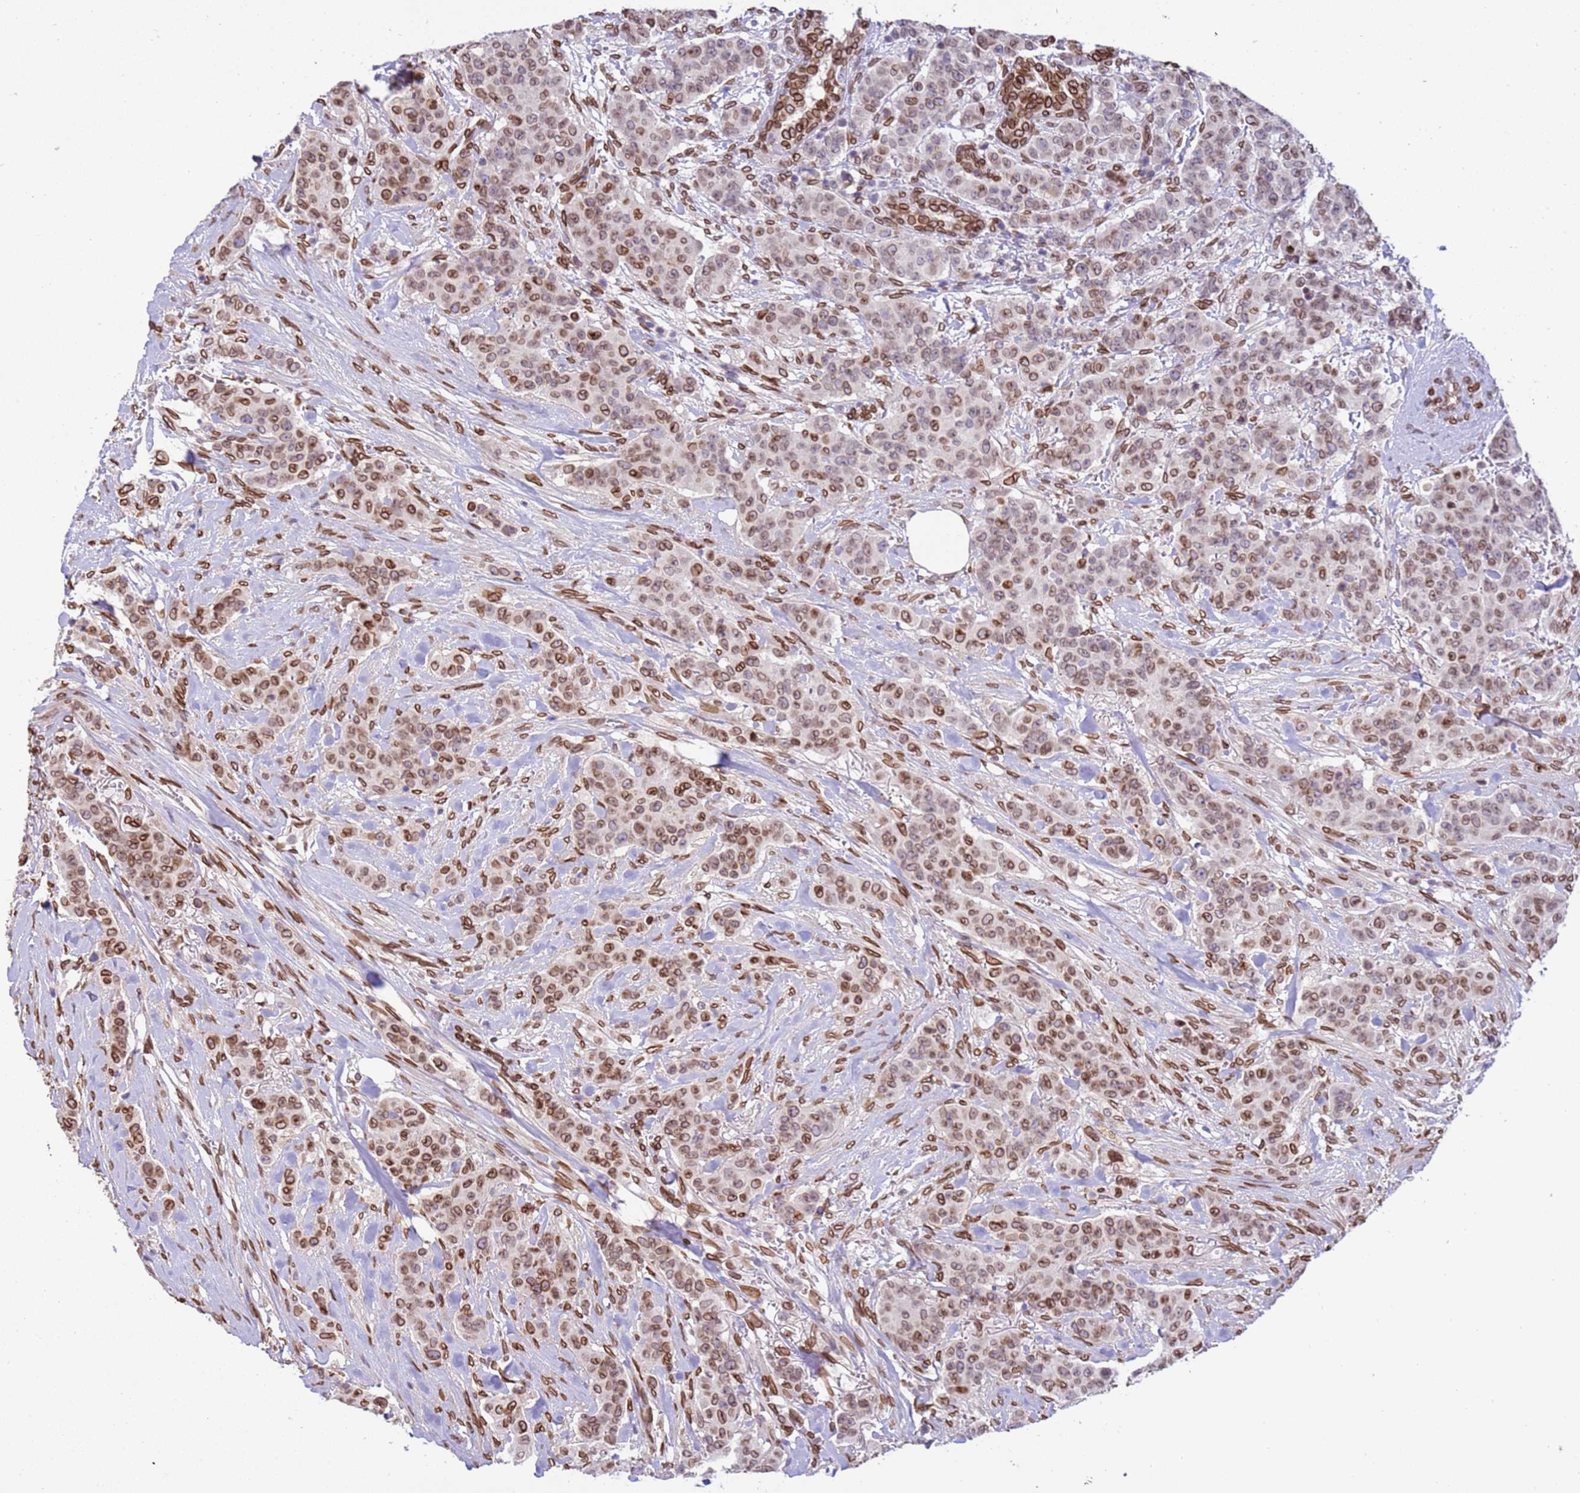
{"staining": {"intensity": "moderate", "quantity": "25%-75%", "location": "cytoplasmic/membranous,nuclear"}, "tissue": "breast cancer", "cell_type": "Tumor cells", "image_type": "cancer", "snomed": [{"axis": "morphology", "description": "Duct carcinoma"}, {"axis": "topography", "description": "Breast"}], "caption": "Immunohistochemistry (IHC) histopathology image of neoplastic tissue: breast cancer (infiltrating ductal carcinoma) stained using IHC demonstrates medium levels of moderate protein expression localized specifically in the cytoplasmic/membranous and nuclear of tumor cells, appearing as a cytoplasmic/membranous and nuclear brown color.", "gene": "TMEM47", "patient": {"sex": "female", "age": 40}}